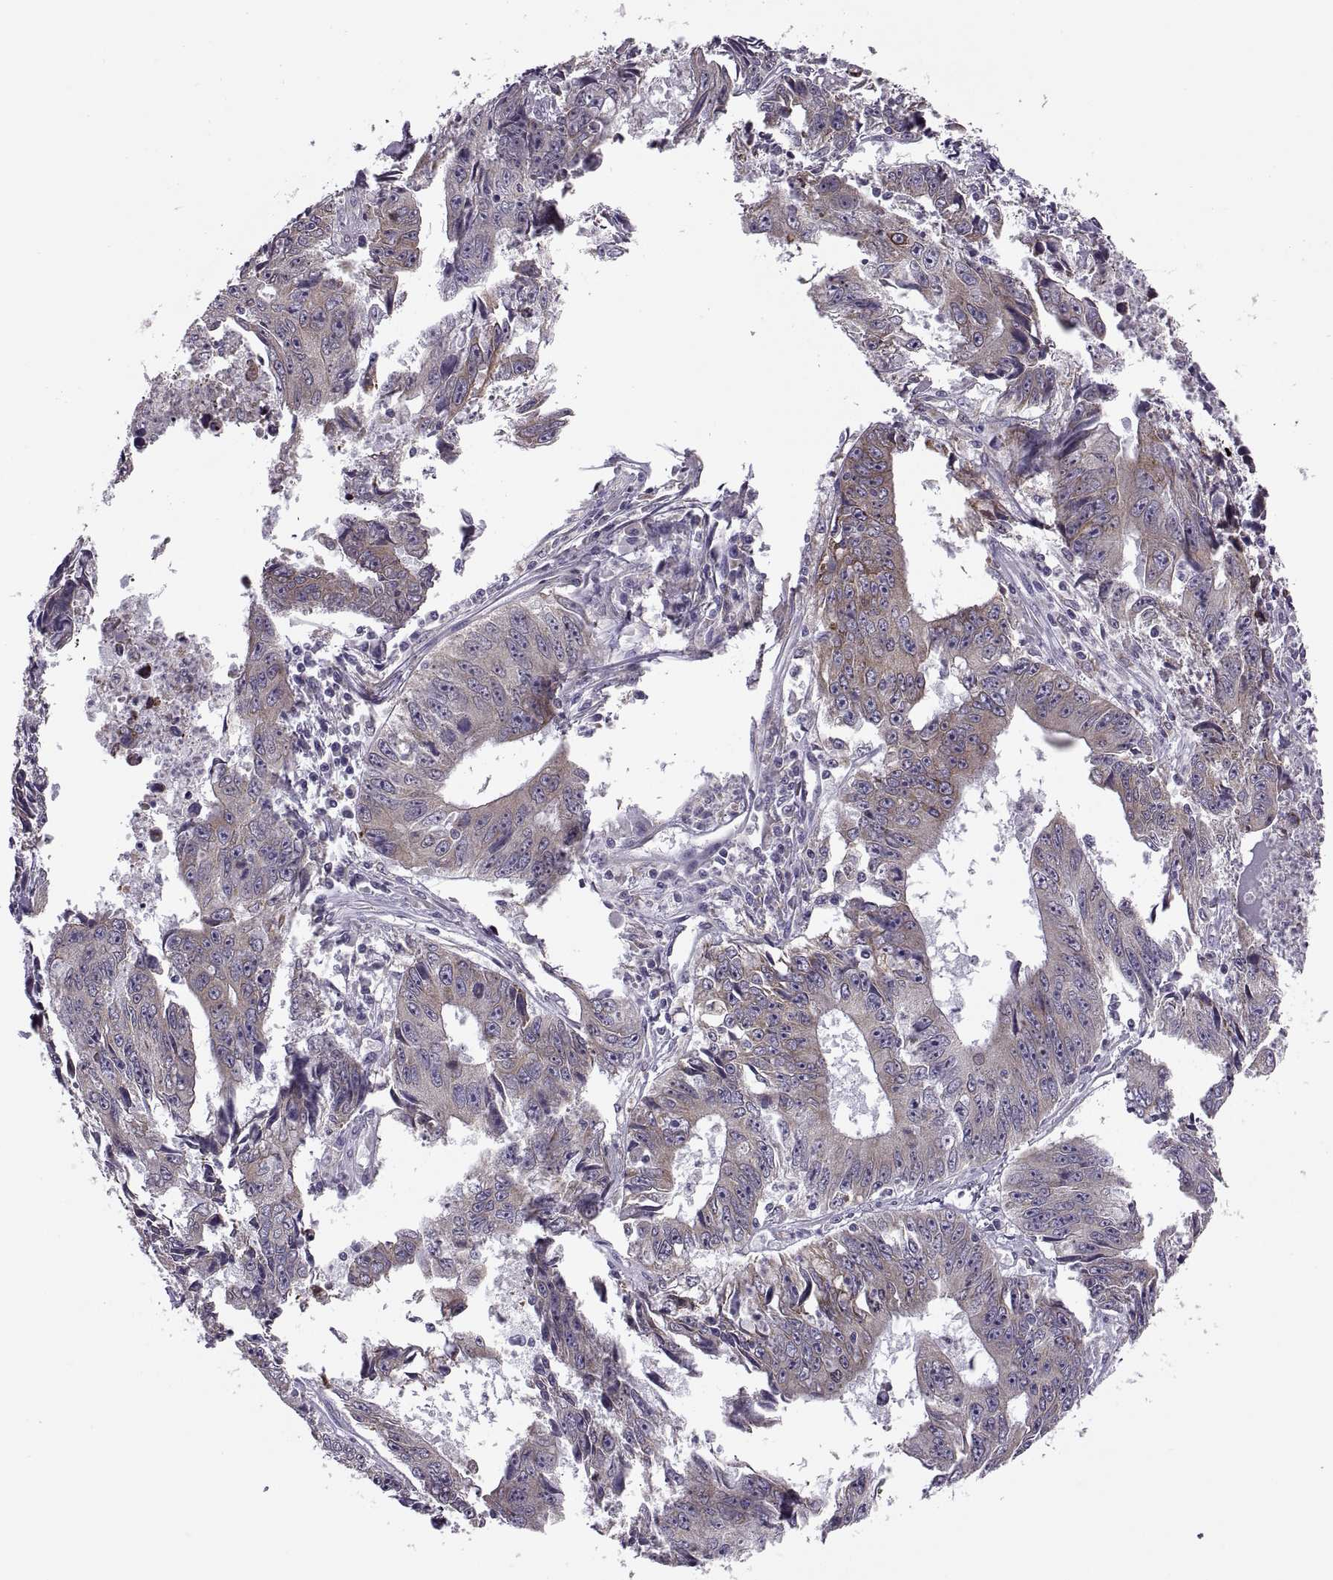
{"staining": {"intensity": "weak", "quantity": "25%-75%", "location": "cytoplasmic/membranous"}, "tissue": "liver cancer", "cell_type": "Tumor cells", "image_type": "cancer", "snomed": [{"axis": "morphology", "description": "Cholangiocarcinoma"}, {"axis": "topography", "description": "Liver"}], "caption": "Immunohistochemistry (IHC) of liver cancer demonstrates low levels of weak cytoplasmic/membranous positivity in approximately 25%-75% of tumor cells. The staining was performed using DAB (3,3'-diaminobenzidine), with brown indicating positive protein expression. Nuclei are stained blue with hematoxylin.", "gene": "LETM2", "patient": {"sex": "male", "age": 65}}